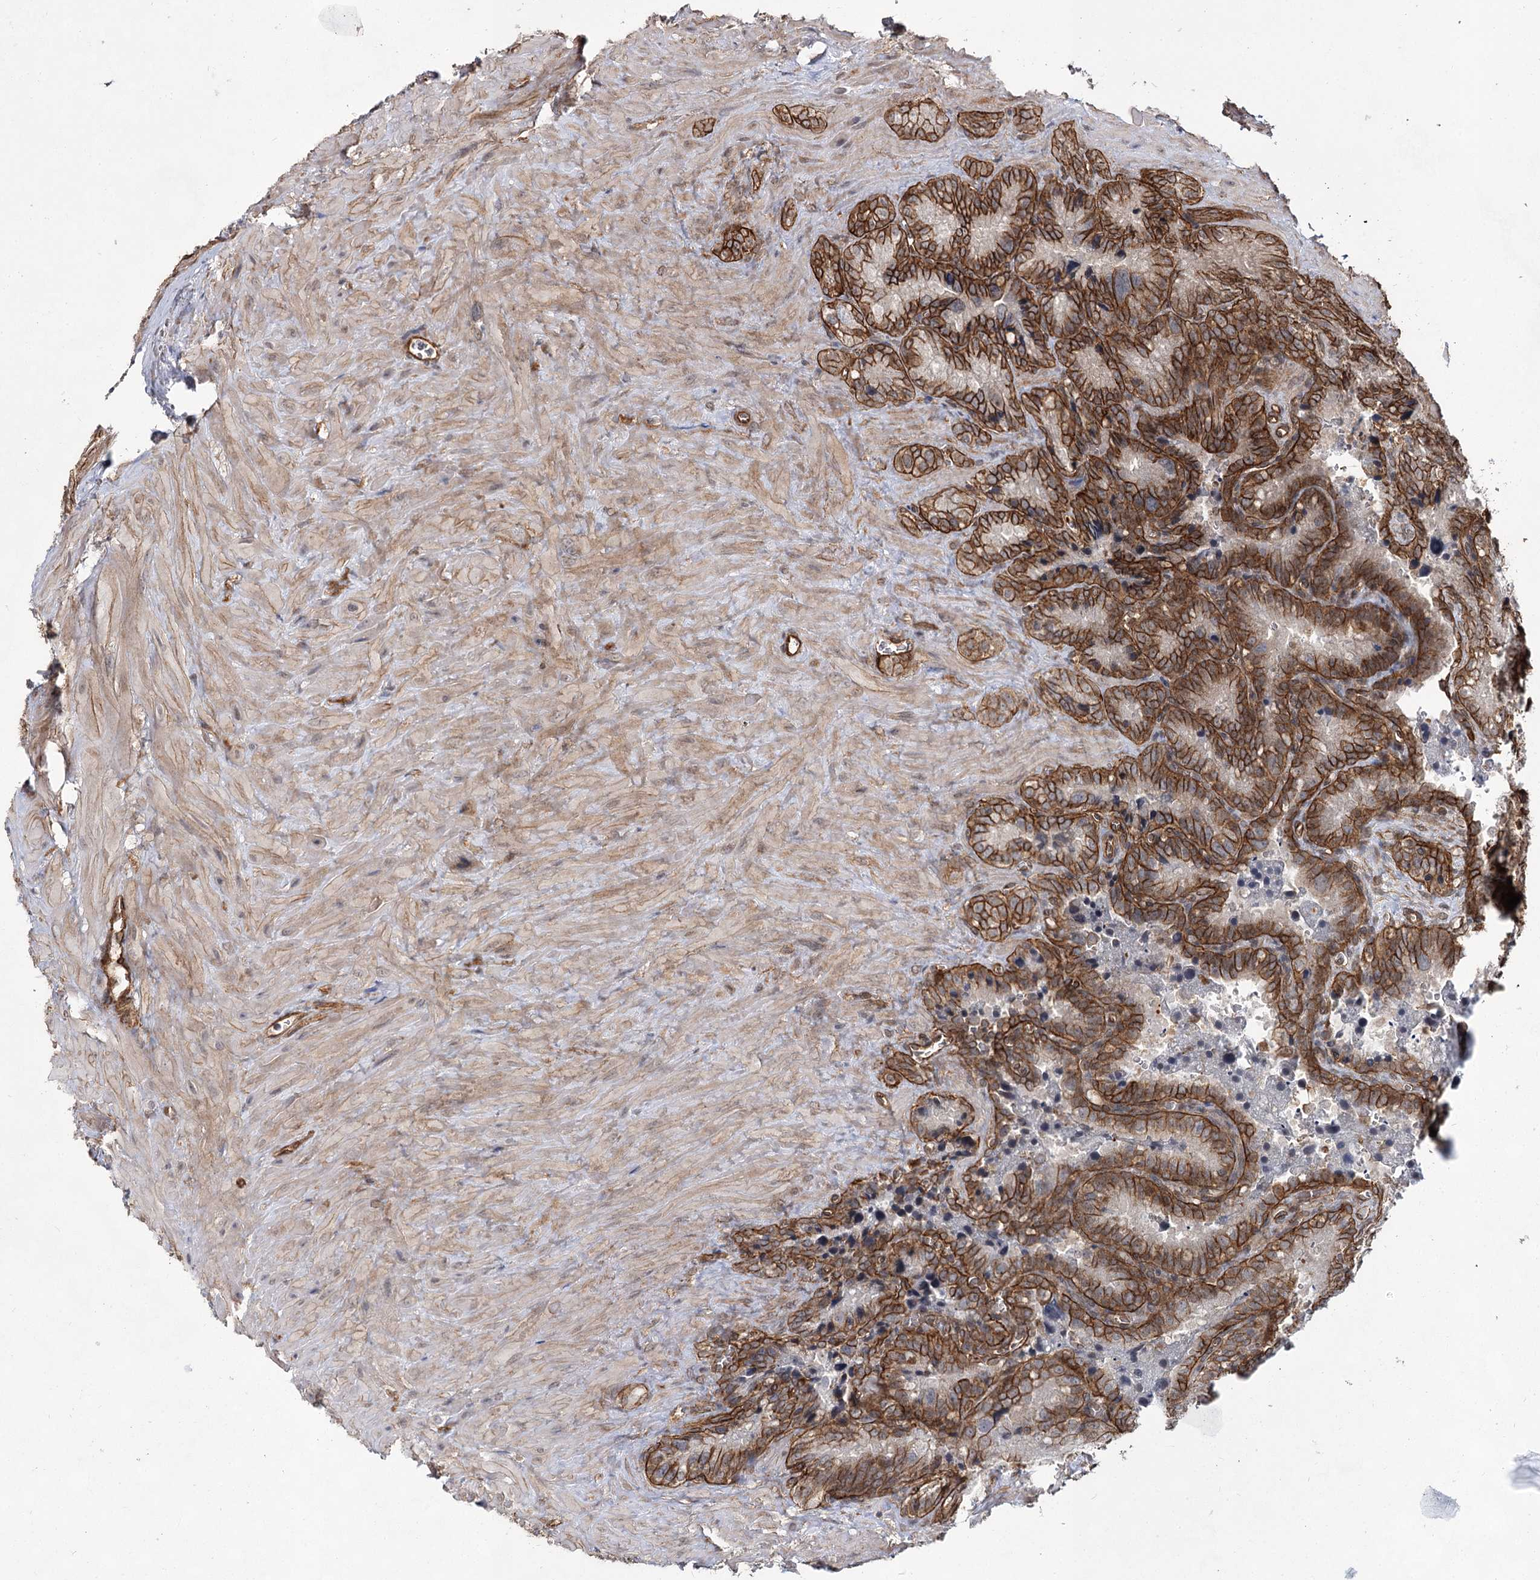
{"staining": {"intensity": "strong", "quantity": ">75%", "location": "cytoplasmic/membranous"}, "tissue": "seminal vesicle", "cell_type": "Glandular cells", "image_type": "normal", "snomed": [{"axis": "morphology", "description": "Normal tissue, NOS"}, {"axis": "topography", "description": "Seminal veicle"}], "caption": "Immunohistochemical staining of benign human seminal vesicle reveals >75% levels of strong cytoplasmic/membranous protein expression in about >75% of glandular cells.", "gene": "IQSEC1", "patient": {"sex": "male", "age": 62}}